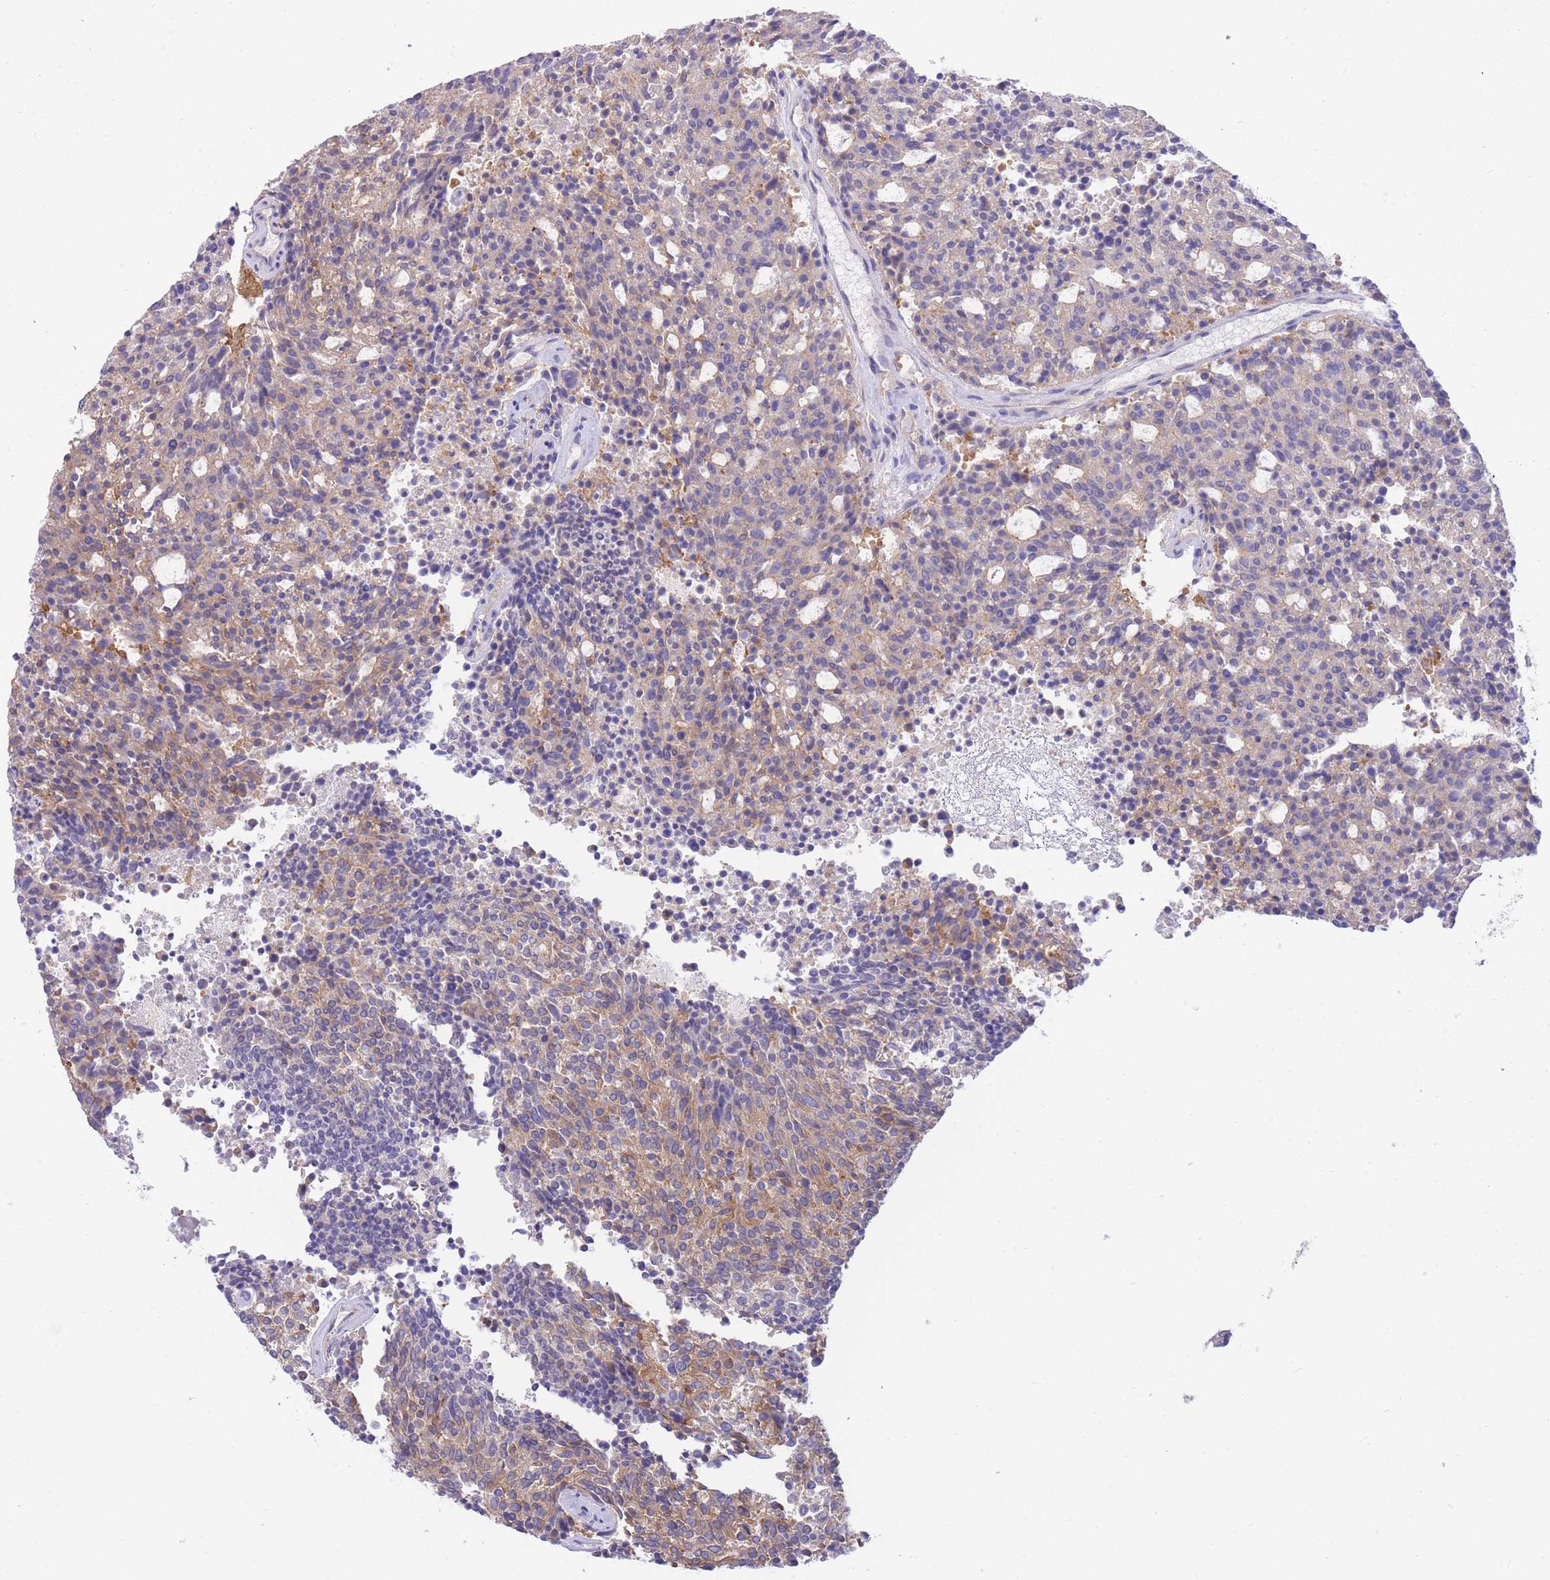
{"staining": {"intensity": "weak", "quantity": "25%-75%", "location": "cytoplasmic/membranous"}, "tissue": "carcinoid", "cell_type": "Tumor cells", "image_type": "cancer", "snomed": [{"axis": "morphology", "description": "Carcinoid, malignant, NOS"}, {"axis": "topography", "description": "Pancreas"}], "caption": "Tumor cells reveal weak cytoplasmic/membranous positivity in approximately 25%-75% of cells in carcinoid.", "gene": "NAMPT", "patient": {"sex": "female", "age": 54}}